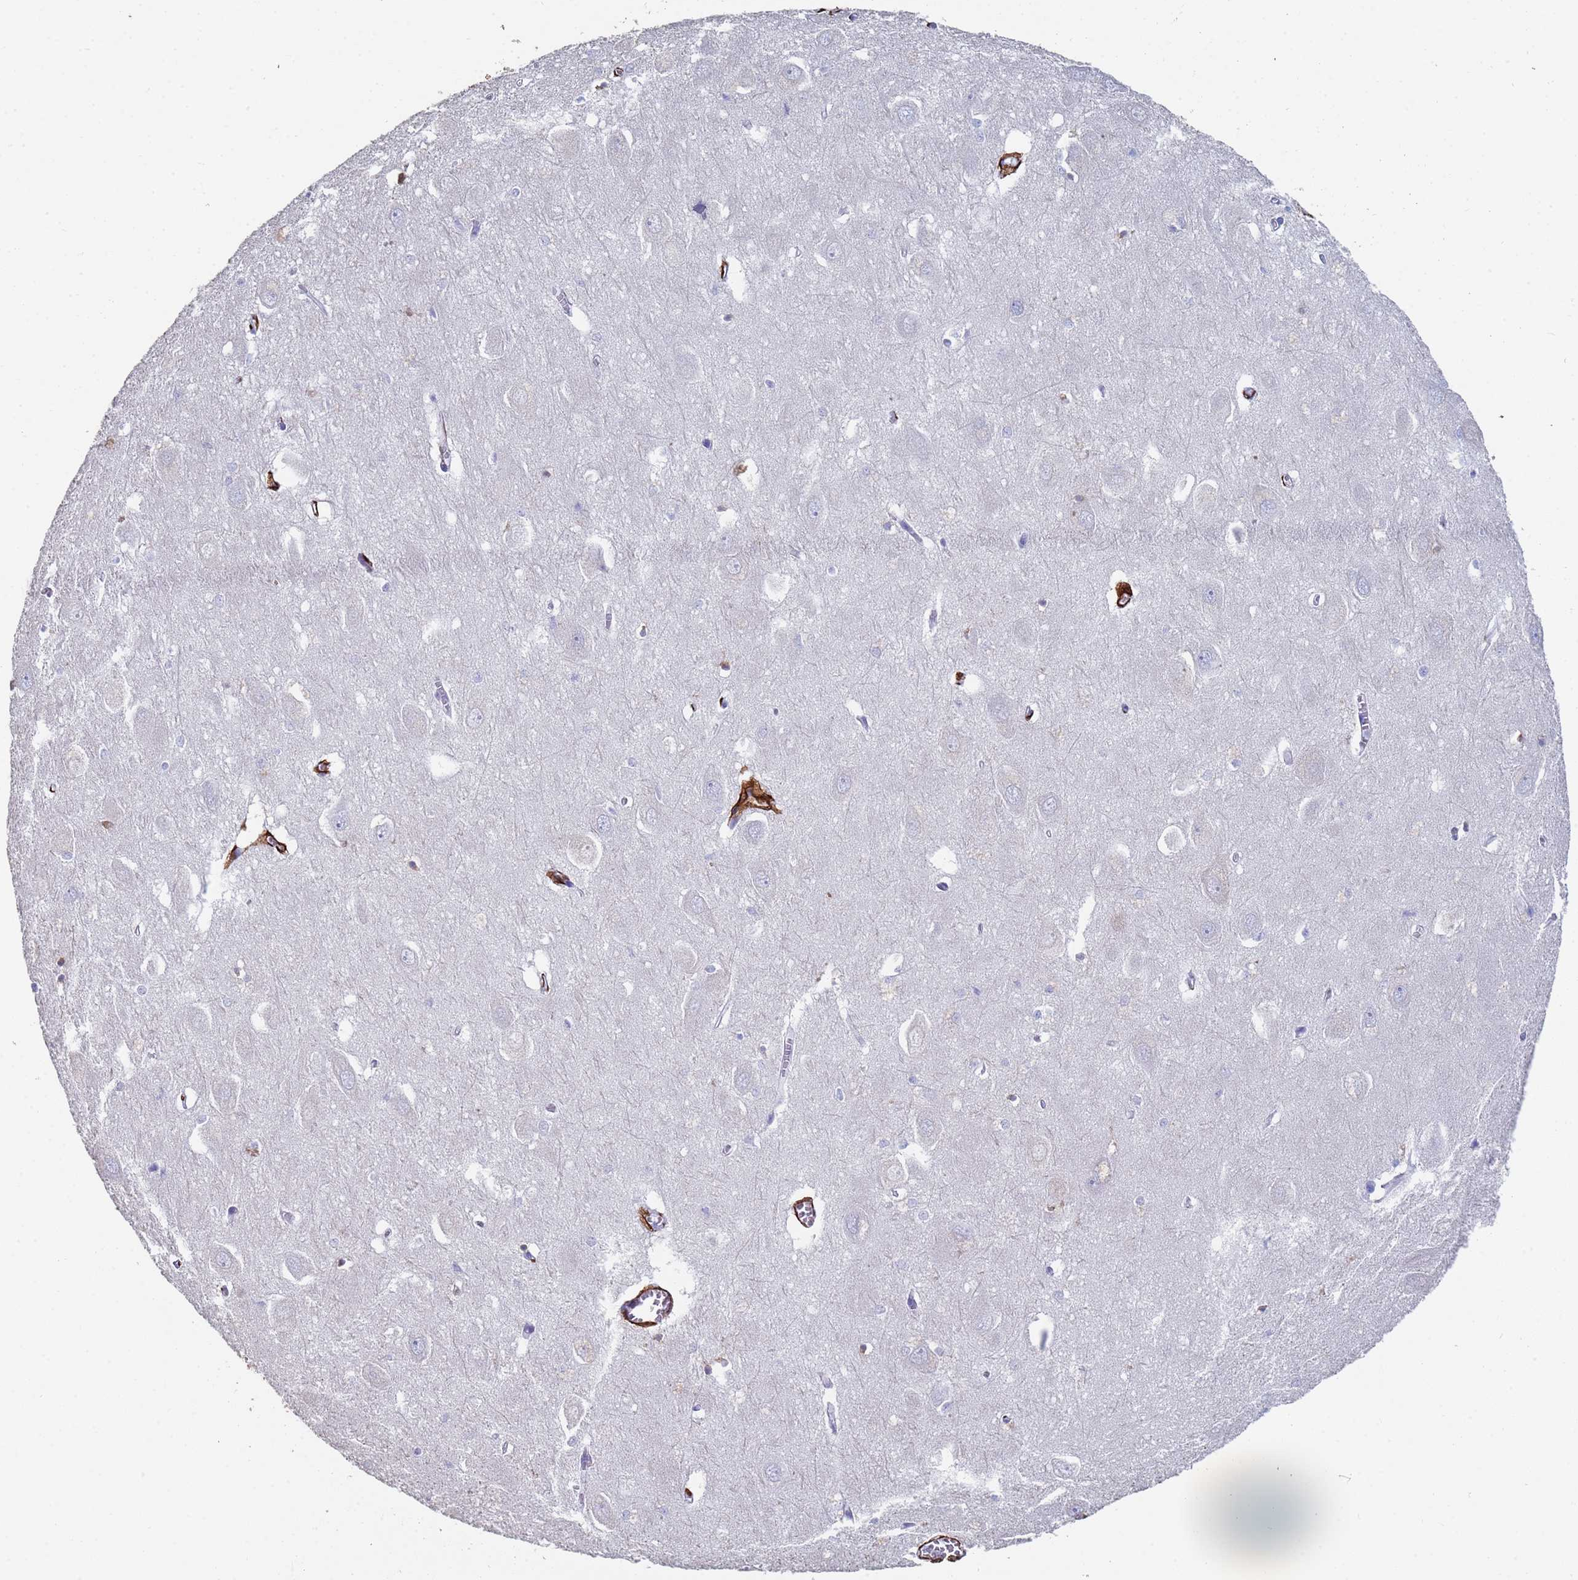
{"staining": {"intensity": "negative", "quantity": "none", "location": "none"}, "tissue": "hippocampus", "cell_type": "Glial cells", "image_type": "normal", "snomed": [{"axis": "morphology", "description": "Normal tissue, NOS"}, {"axis": "topography", "description": "Hippocampus"}], "caption": "Immunohistochemical staining of benign human hippocampus reveals no significant positivity in glial cells.", "gene": "ABCA8", "patient": {"sex": "female", "age": 64}}